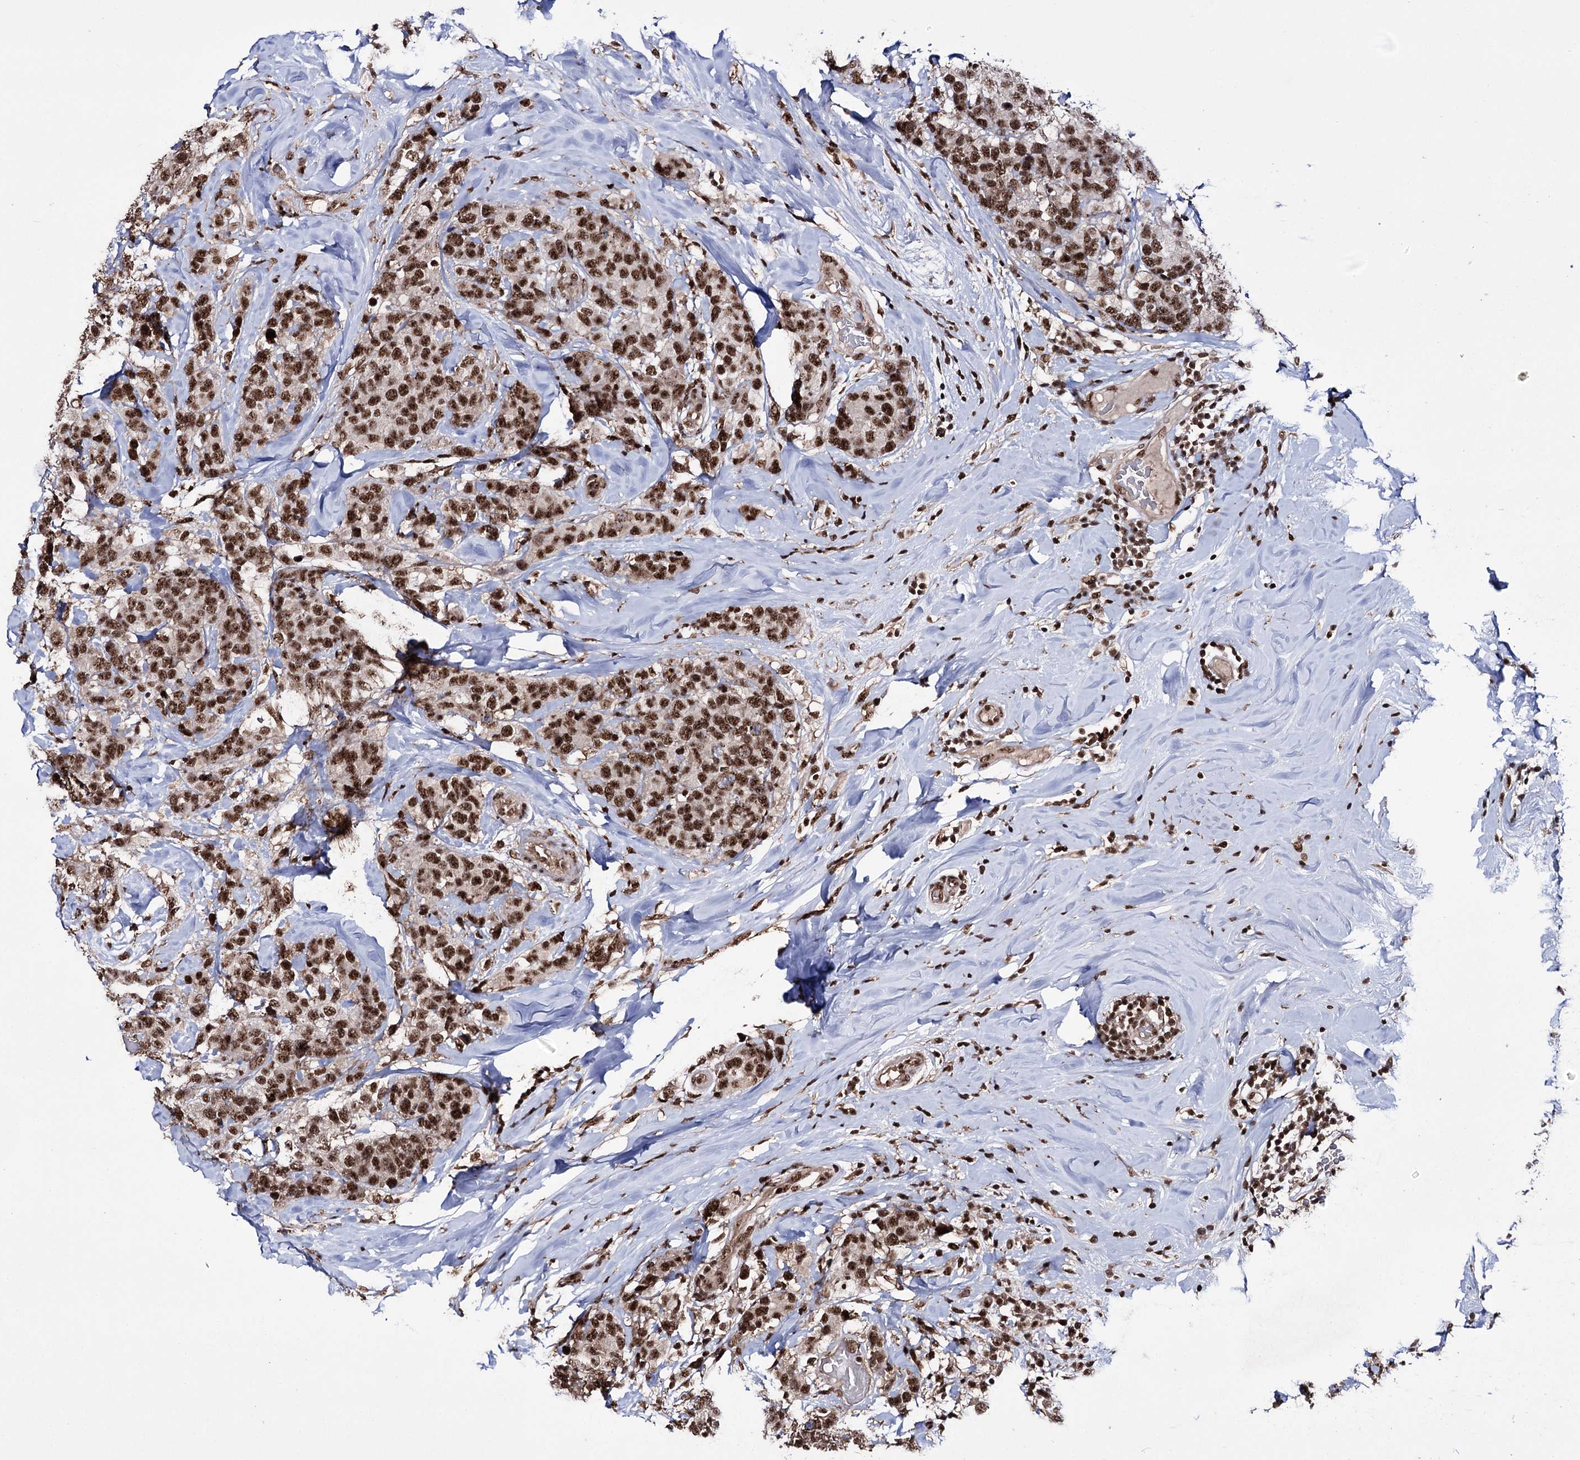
{"staining": {"intensity": "strong", "quantity": ">75%", "location": "nuclear"}, "tissue": "breast cancer", "cell_type": "Tumor cells", "image_type": "cancer", "snomed": [{"axis": "morphology", "description": "Lobular carcinoma"}, {"axis": "topography", "description": "Breast"}], "caption": "Tumor cells demonstrate strong nuclear expression in about >75% of cells in lobular carcinoma (breast).", "gene": "PRPF40A", "patient": {"sex": "female", "age": 59}}